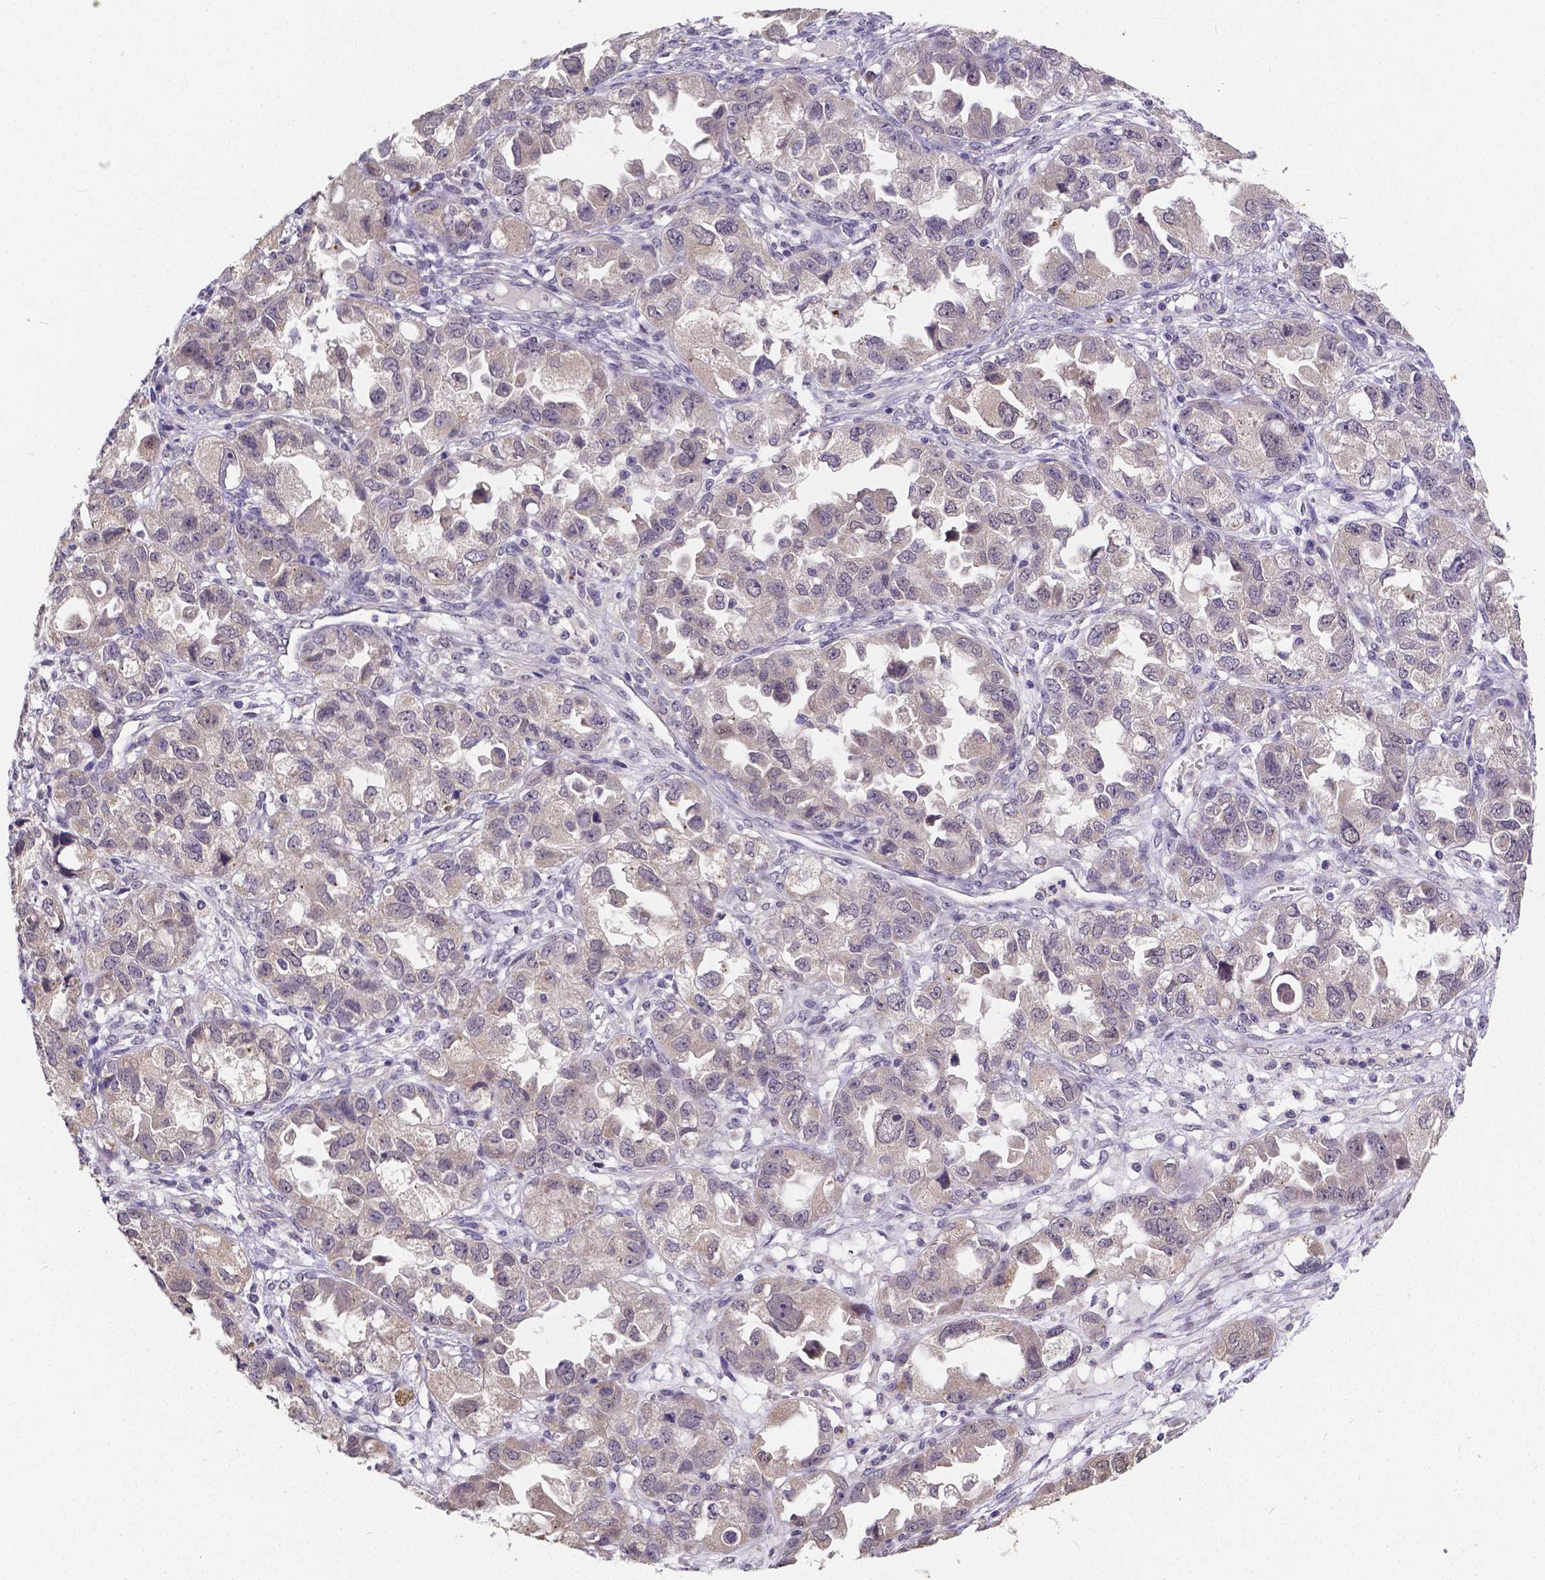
{"staining": {"intensity": "negative", "quantity": "none", "location": "none"}, "tissue": "ovarian cancer", "cell_type": "Tumor cells", "image_type": "cancer", "snomed": [{"axis": "morphology", "description": "Cystadenocarcinoma, serous, NOS"}, {"axis": "topography", "description": "Ovary"}], "caption": "A histopathology image of human ovarian cancer (serous cystadenocarcinoma) is negative for staining in tumor cells. (Brightfield microscopy of DAB (3,3'-diaminobenzidine) IHC at high magnification).", "gene": "CTNNA2", "patient": {"sex": "female", "age": 84}}